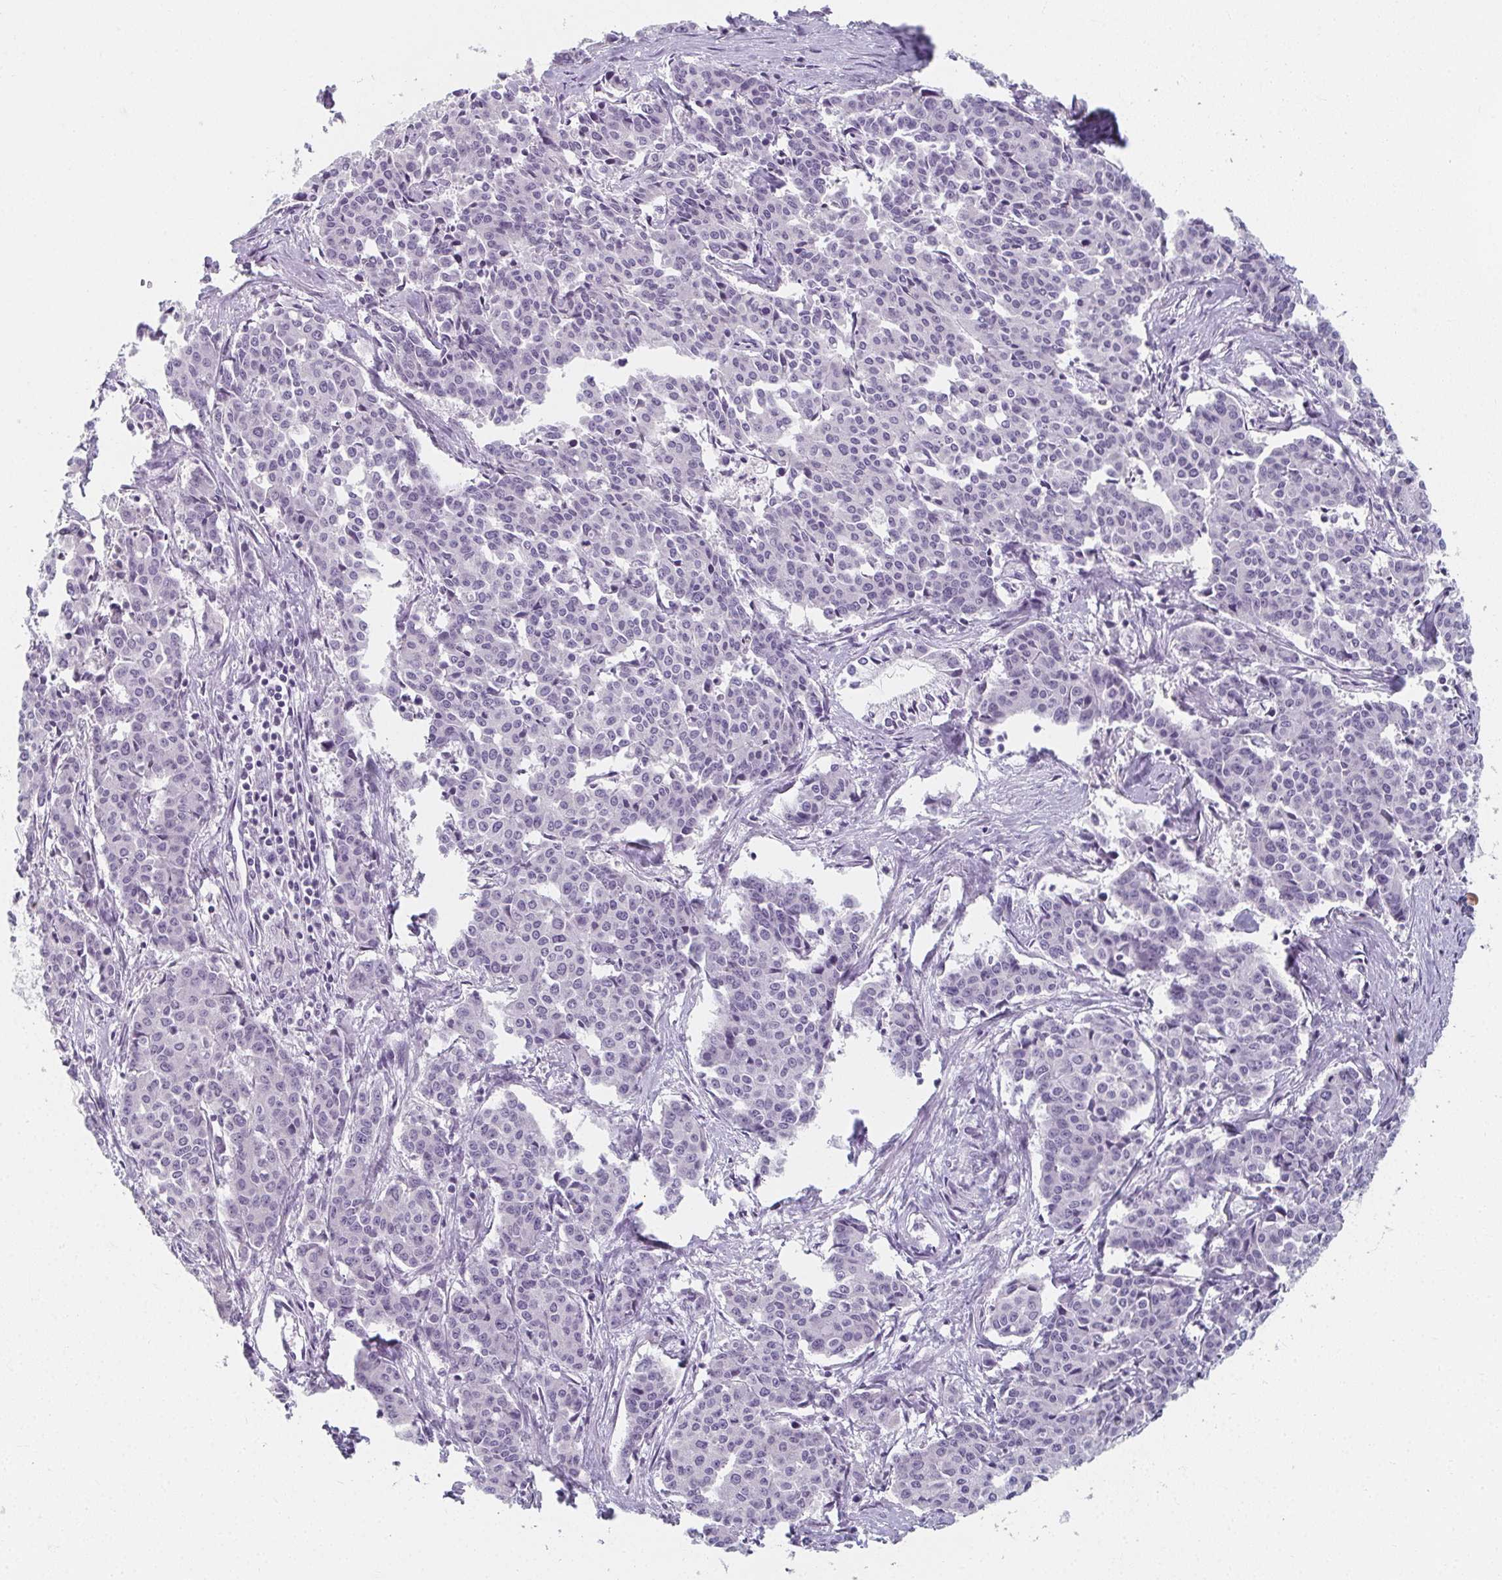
{"staining": {"intensity": "negative", "quantity": "none", "location": "none"}, "tissue": "cervical cancer", "cell_type": "Tumor cells", "image_type": "cancer", "snomed": [{"axis": "morphology", "description": "Squamous cell carcinoma, NOS"}, {"axis": "topography", "description": "Cervix"}], "caption": "Tumor cells show no significant protein positivity in squamous cell carcinoma (cervical).", "gene": "CAMKV", "patient": {"sex": "female", "age": 28}}